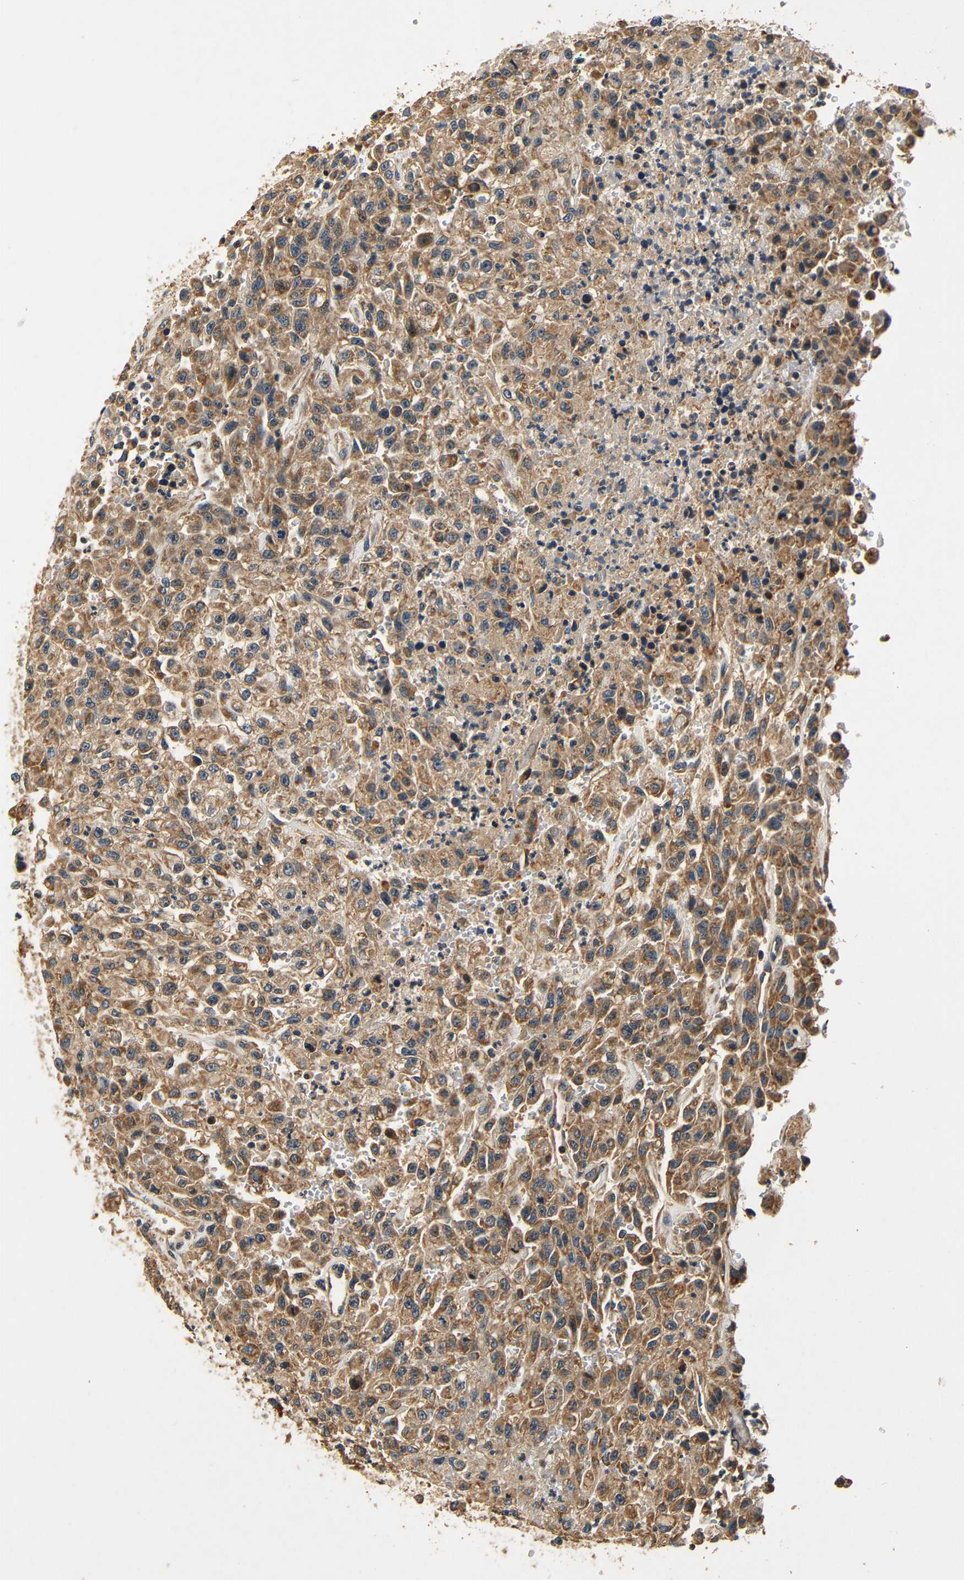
{"staining": {"intensity": "moderate", "quantity": ">75%", "location": "cytoplasmic/membranous"}, "tissue": "urothelial cancer", "cell_type": "Tumor cells", "image_type": "cancer", "snomed": [{"axis": "morphology", "description": "Urothelial carcinoma, High grade"}, {"axis": "topography", "description": "Urinary bladder"}], "caption": "This is an image of immunohistochemistry (IHC) staining of high-grade urothelial carcinoma, which shows moderate expression in the cytoplasmic/membranous of tumor cells.", "gene": "MTX1", "patient": {"sex": "male", "age": 46}}